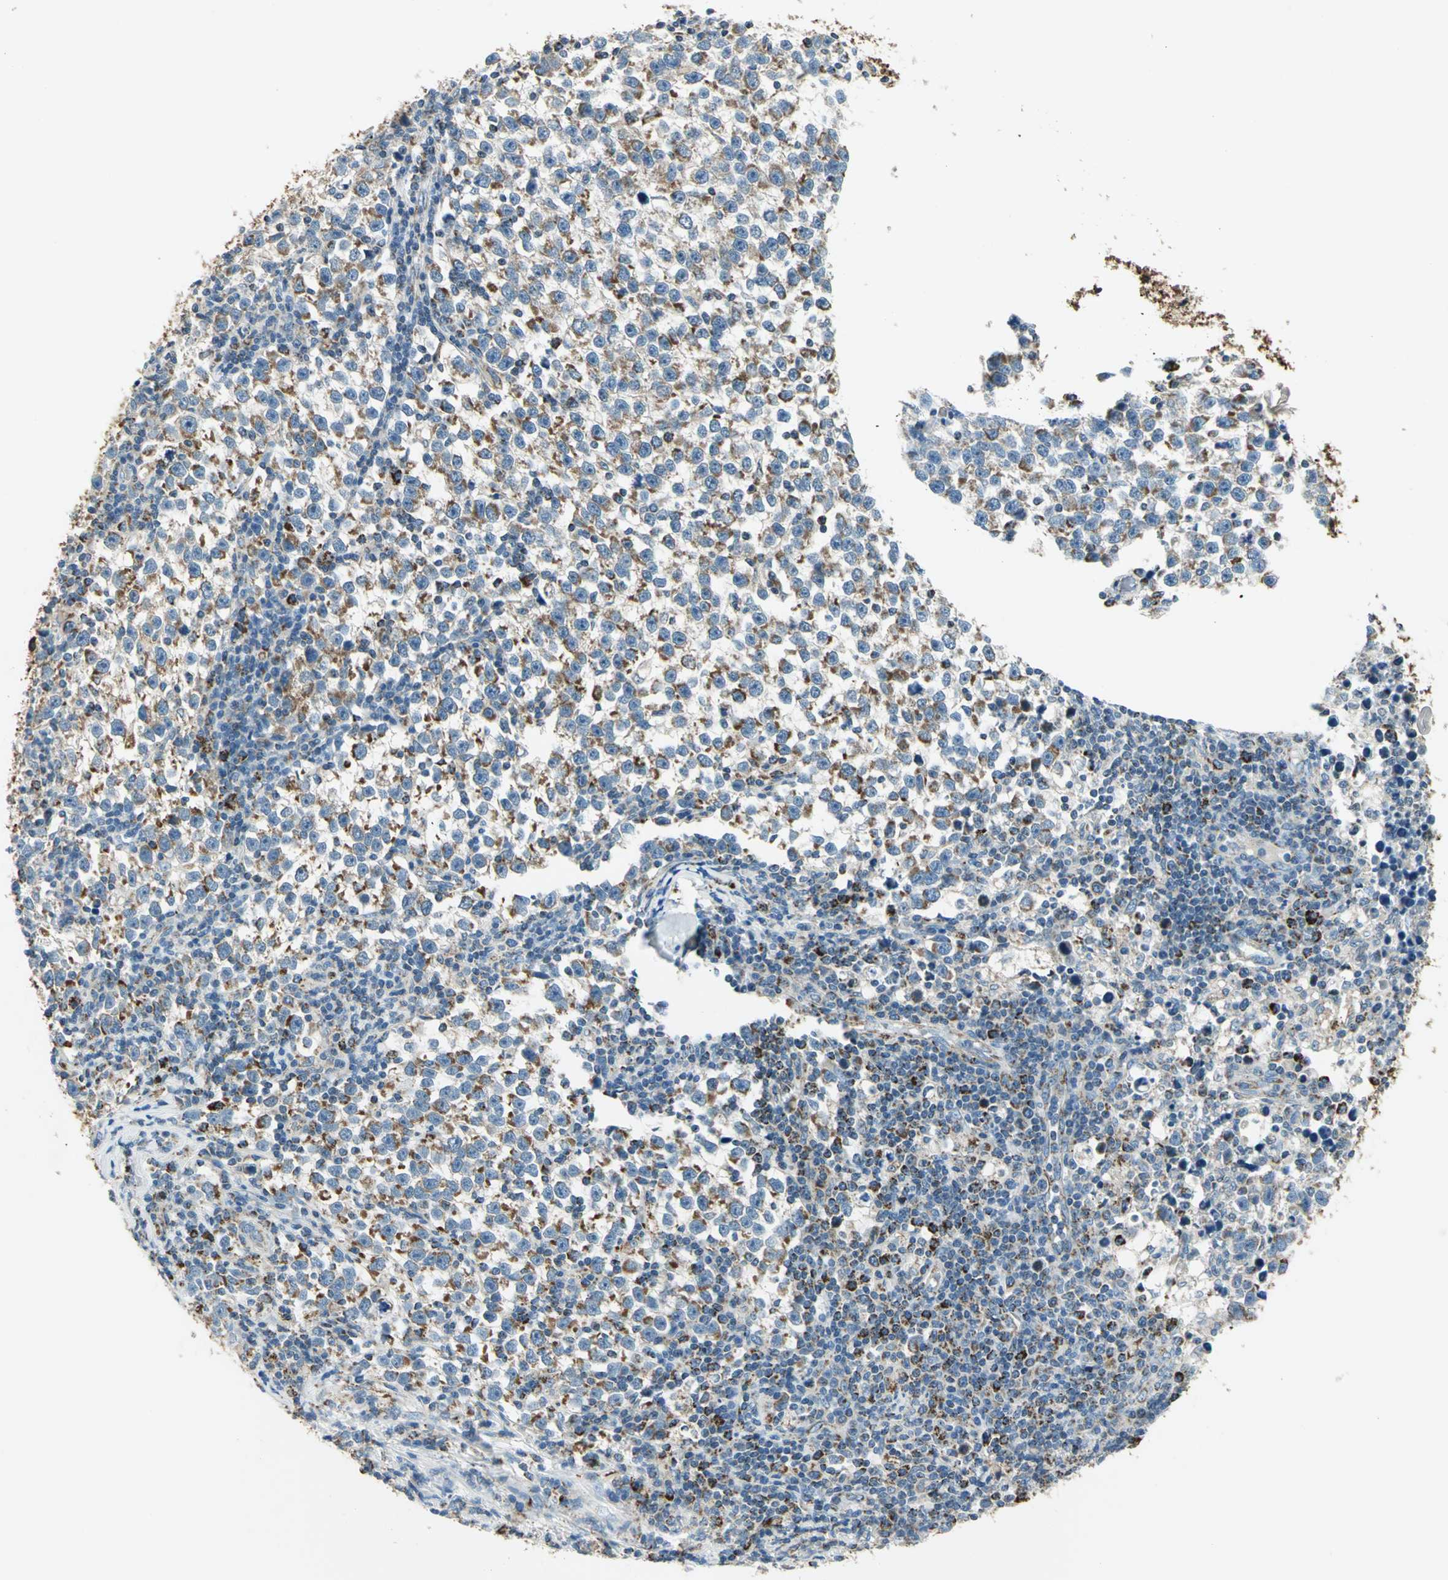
{"staining": {"intensity": "moderate", "quantity": "25%-75%", "location": "cytoplasmic/membranous"}, "tissue": "testis cancer", "cell_type": "Tumor cells", "image_type": "cancer", "snomed": [{"axis": "morphology", "description": "Seminoma, NOS"}, {"axis": "topography", "description": "Testis"}], "caption": "This is a micrograph of immunohistochemistry (IHC) staining of testis cancer, which shows moderate positivity in the cytoplasmic/membranous of tumor cells.", "gene": "ACADM", "patient": {"sex": "male", "age": 43}}